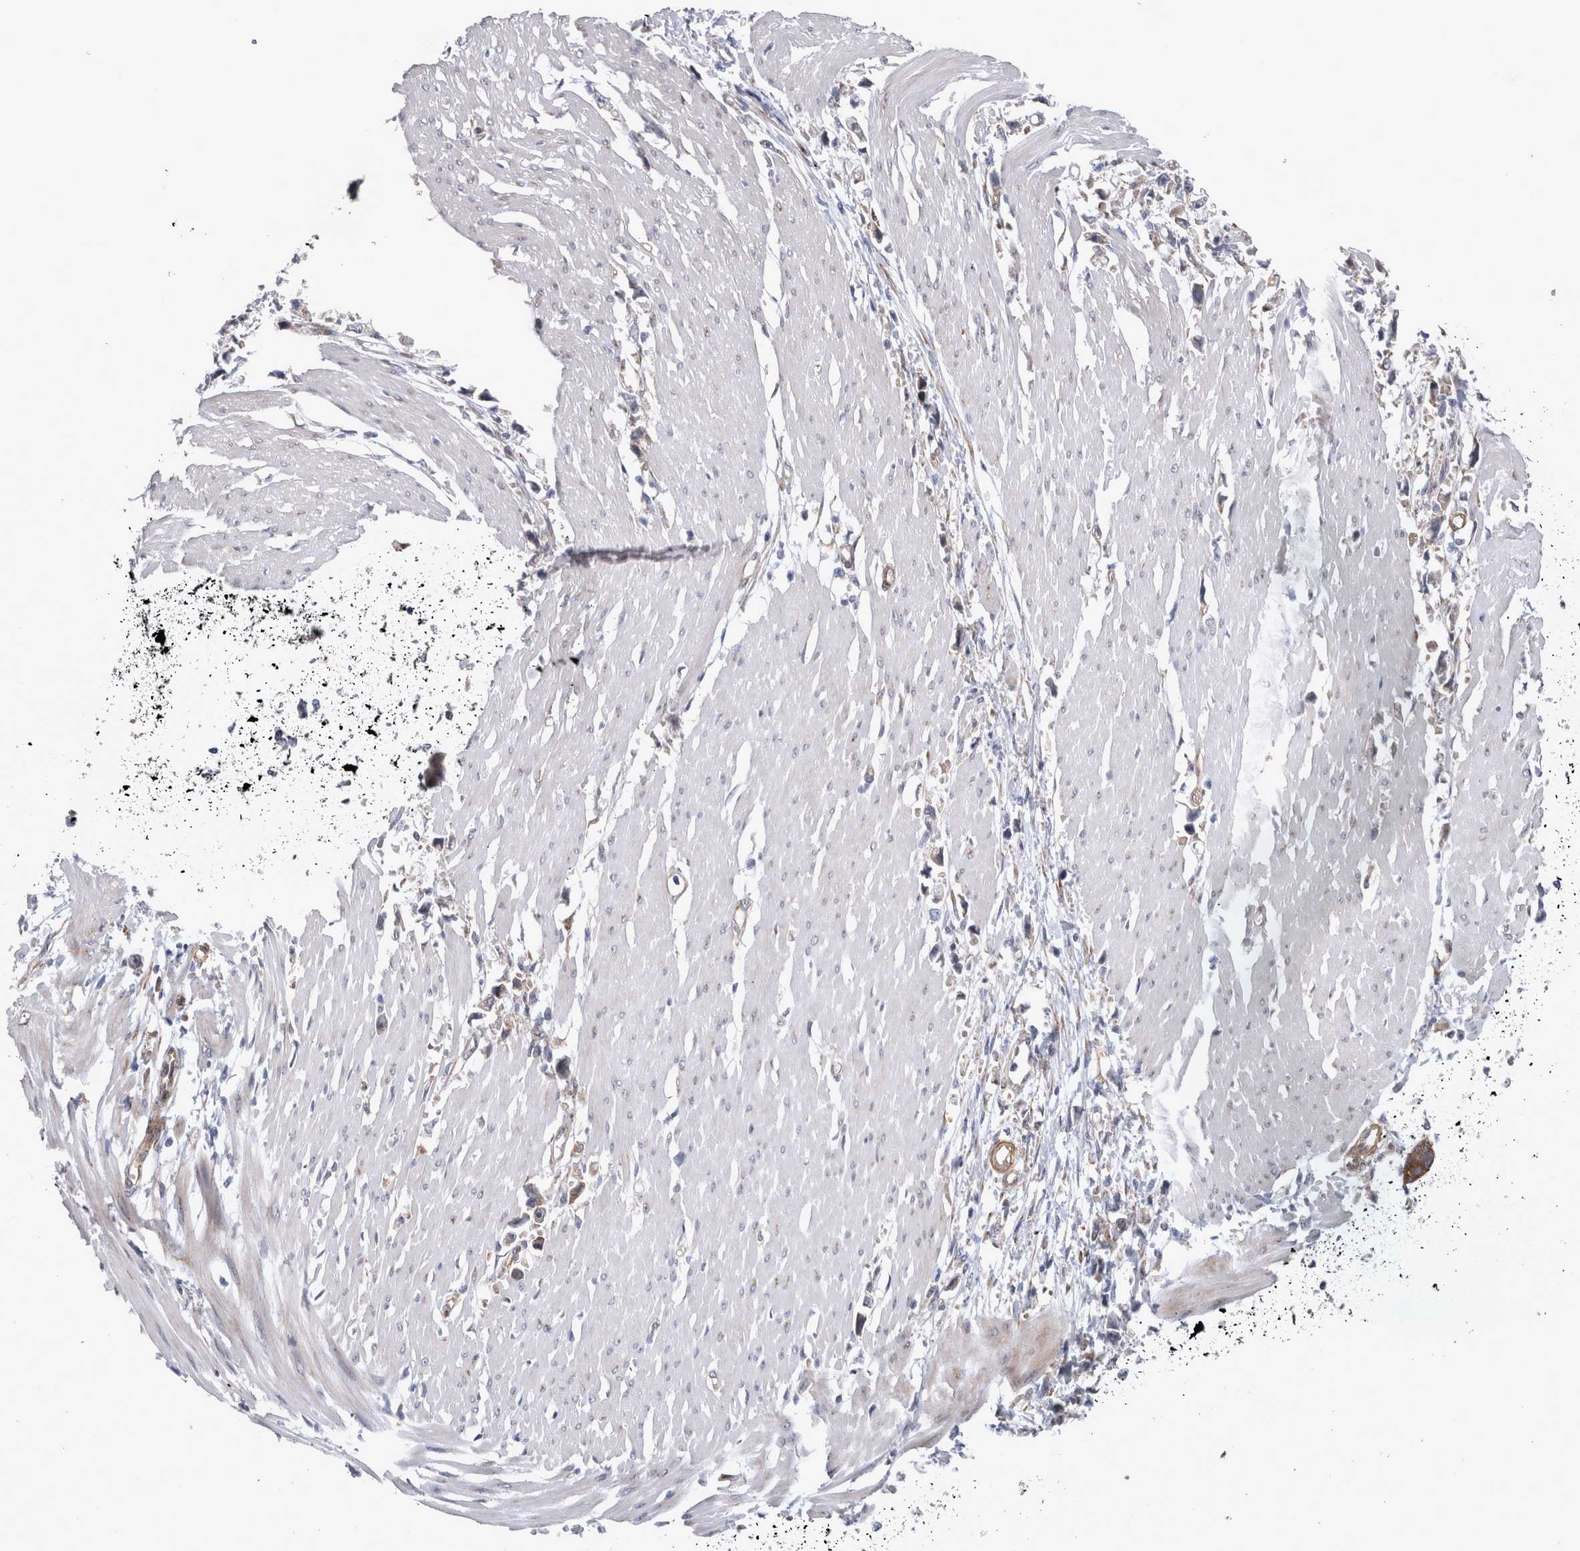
{"staining": {"intensity": "negative", "quantity": "none", "location": "none"}, "tissue": "stomach cancer", "cell_type": "Tumor cells", "image_type": "cancer", "snomed": [{"axis": "morphology", "description": "Adenocarcinoma, NOS"}, {"axis": "topography", "description": "Stomach"}], "caption": "Immunohistochemical staining of human adenocarcinoma (stomach) demonstrates no significant staining in tumor cells. Nuclei are stained in blue.", "gene": "DDX6", "patient": {"sex": "female", "age": 59}}